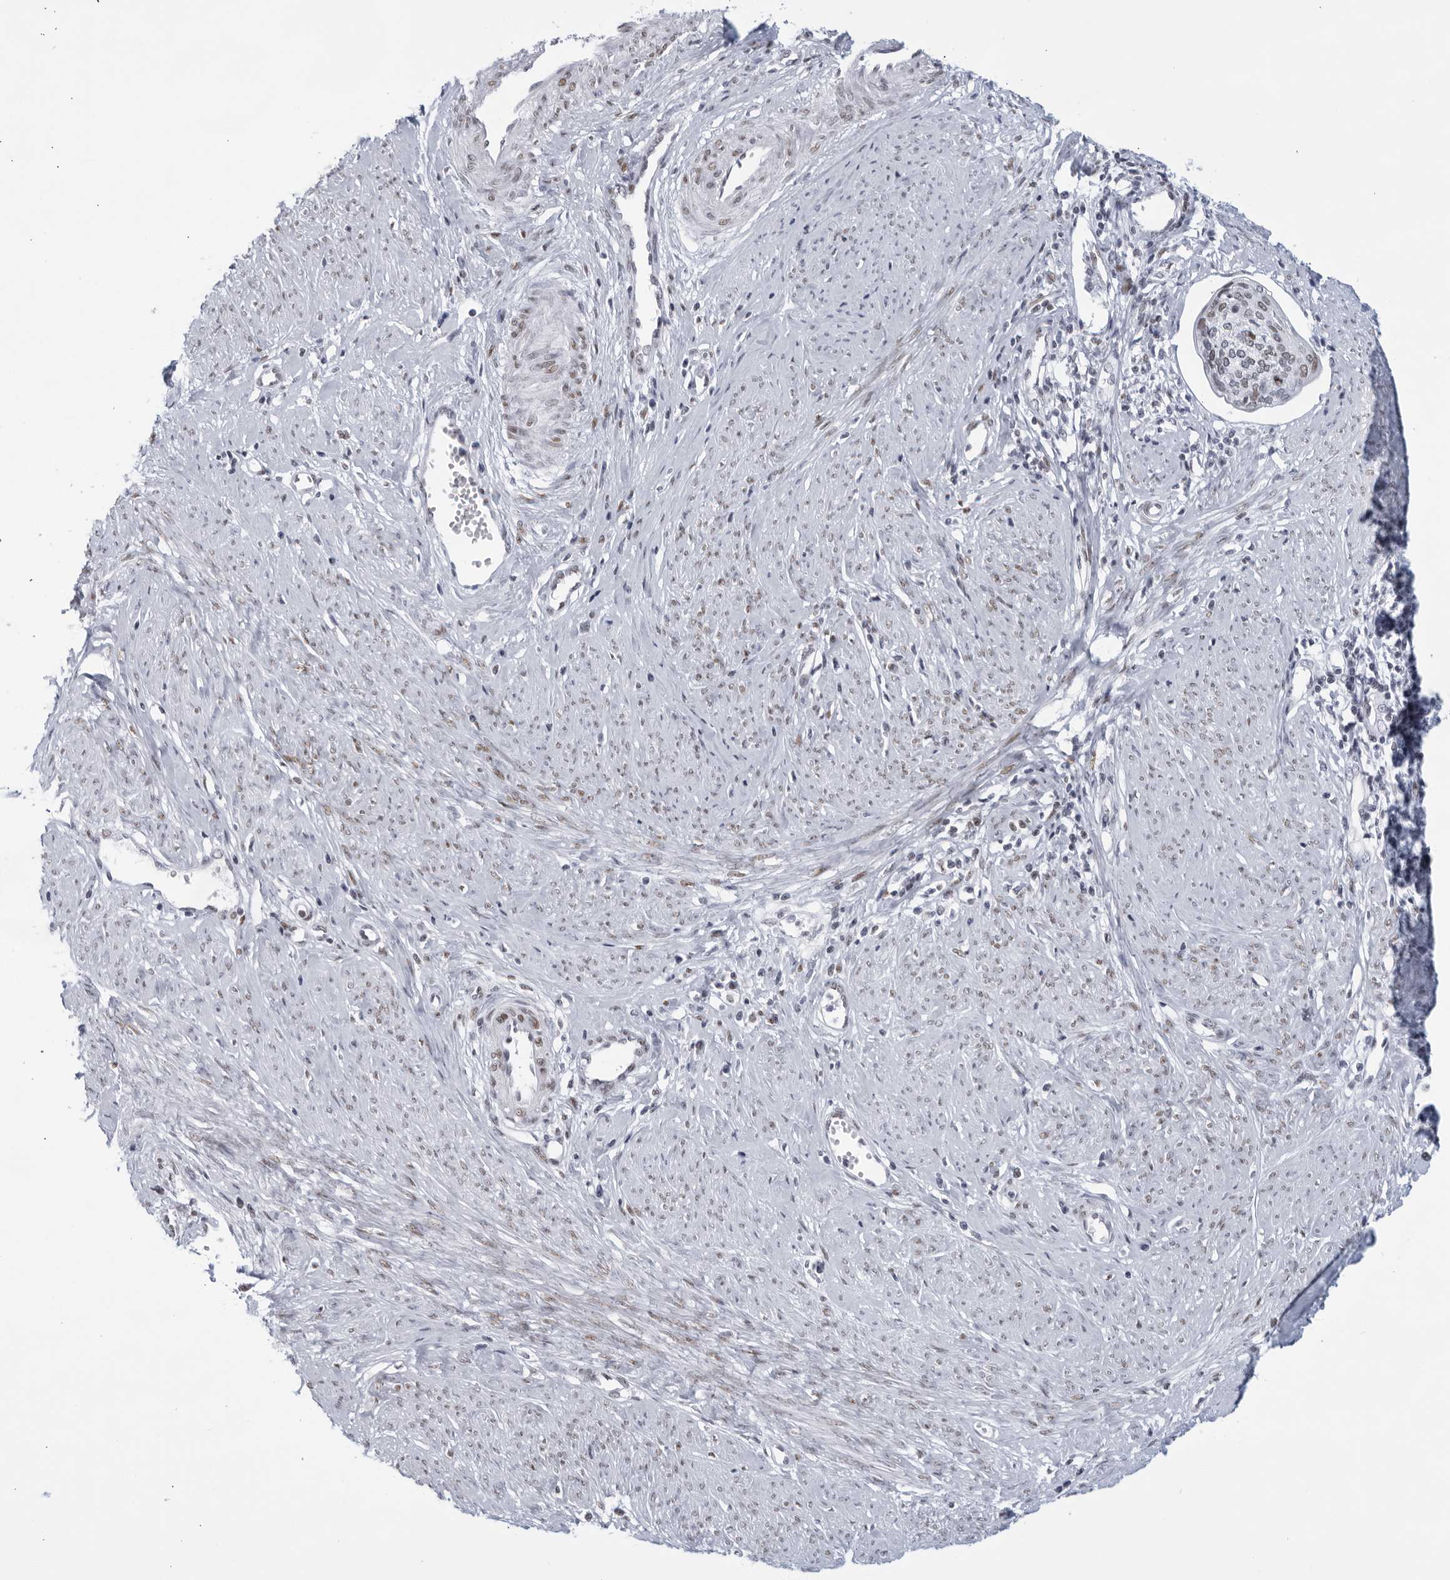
{"staining": {"intensity": "moderate", "quantity": "<25%", "location": "nuclear"}, "tissue": "cervical cancer", "cell_type": "Tumor cells", "image_type": "cancer", "snomed": [{"axis": "morphology", "description": "Squamous cell carcinoma, NOS"}, {"axis": "topography", "description": "Cervix"}], "caption": "Human cervical cancer stained for a protein (brown) exhibits moderate nuclear positive positivity in approximately <25% of tumor cells.", "gene": "HP1BP3", "patient": {"sex": "female", "age": 37}}